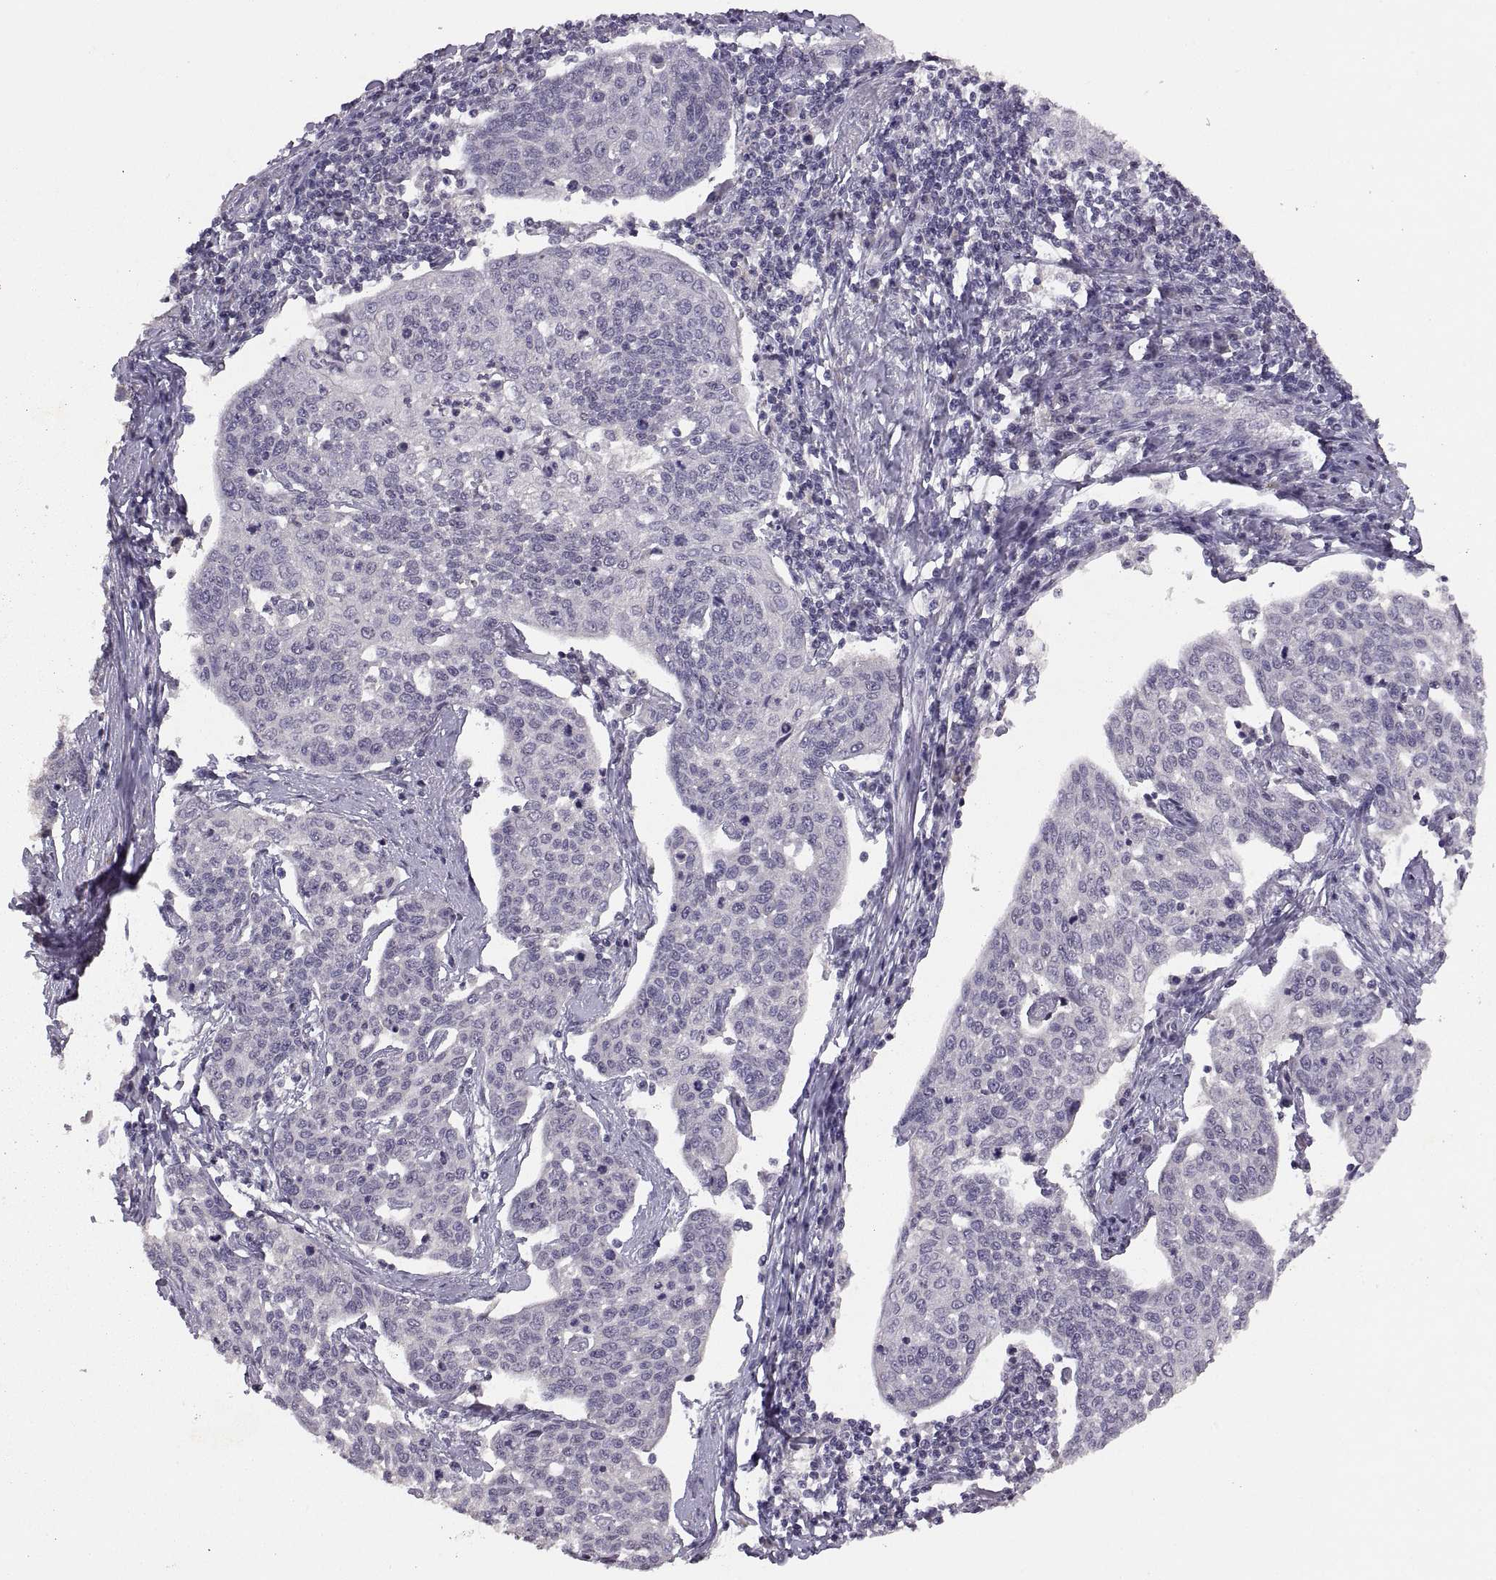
{"staining": {"intensity": "negative", "quantity": "none", "location": "none"}, "tissue": "cervical cancer", "cell_type": "Tumor cells", "image_type": "cancer", "snomed": [{"axis": "morphology", "description": "Squamous cell carcinoma, NOS"}, {"axis": "topography", "description": "Cervix"}], "caption": "There is no significant expression in tumor cells of cervical cancer (squamous cell carcinoma).", "gene": "CDH2", "patient": {"sex": "female", "age": 34}}